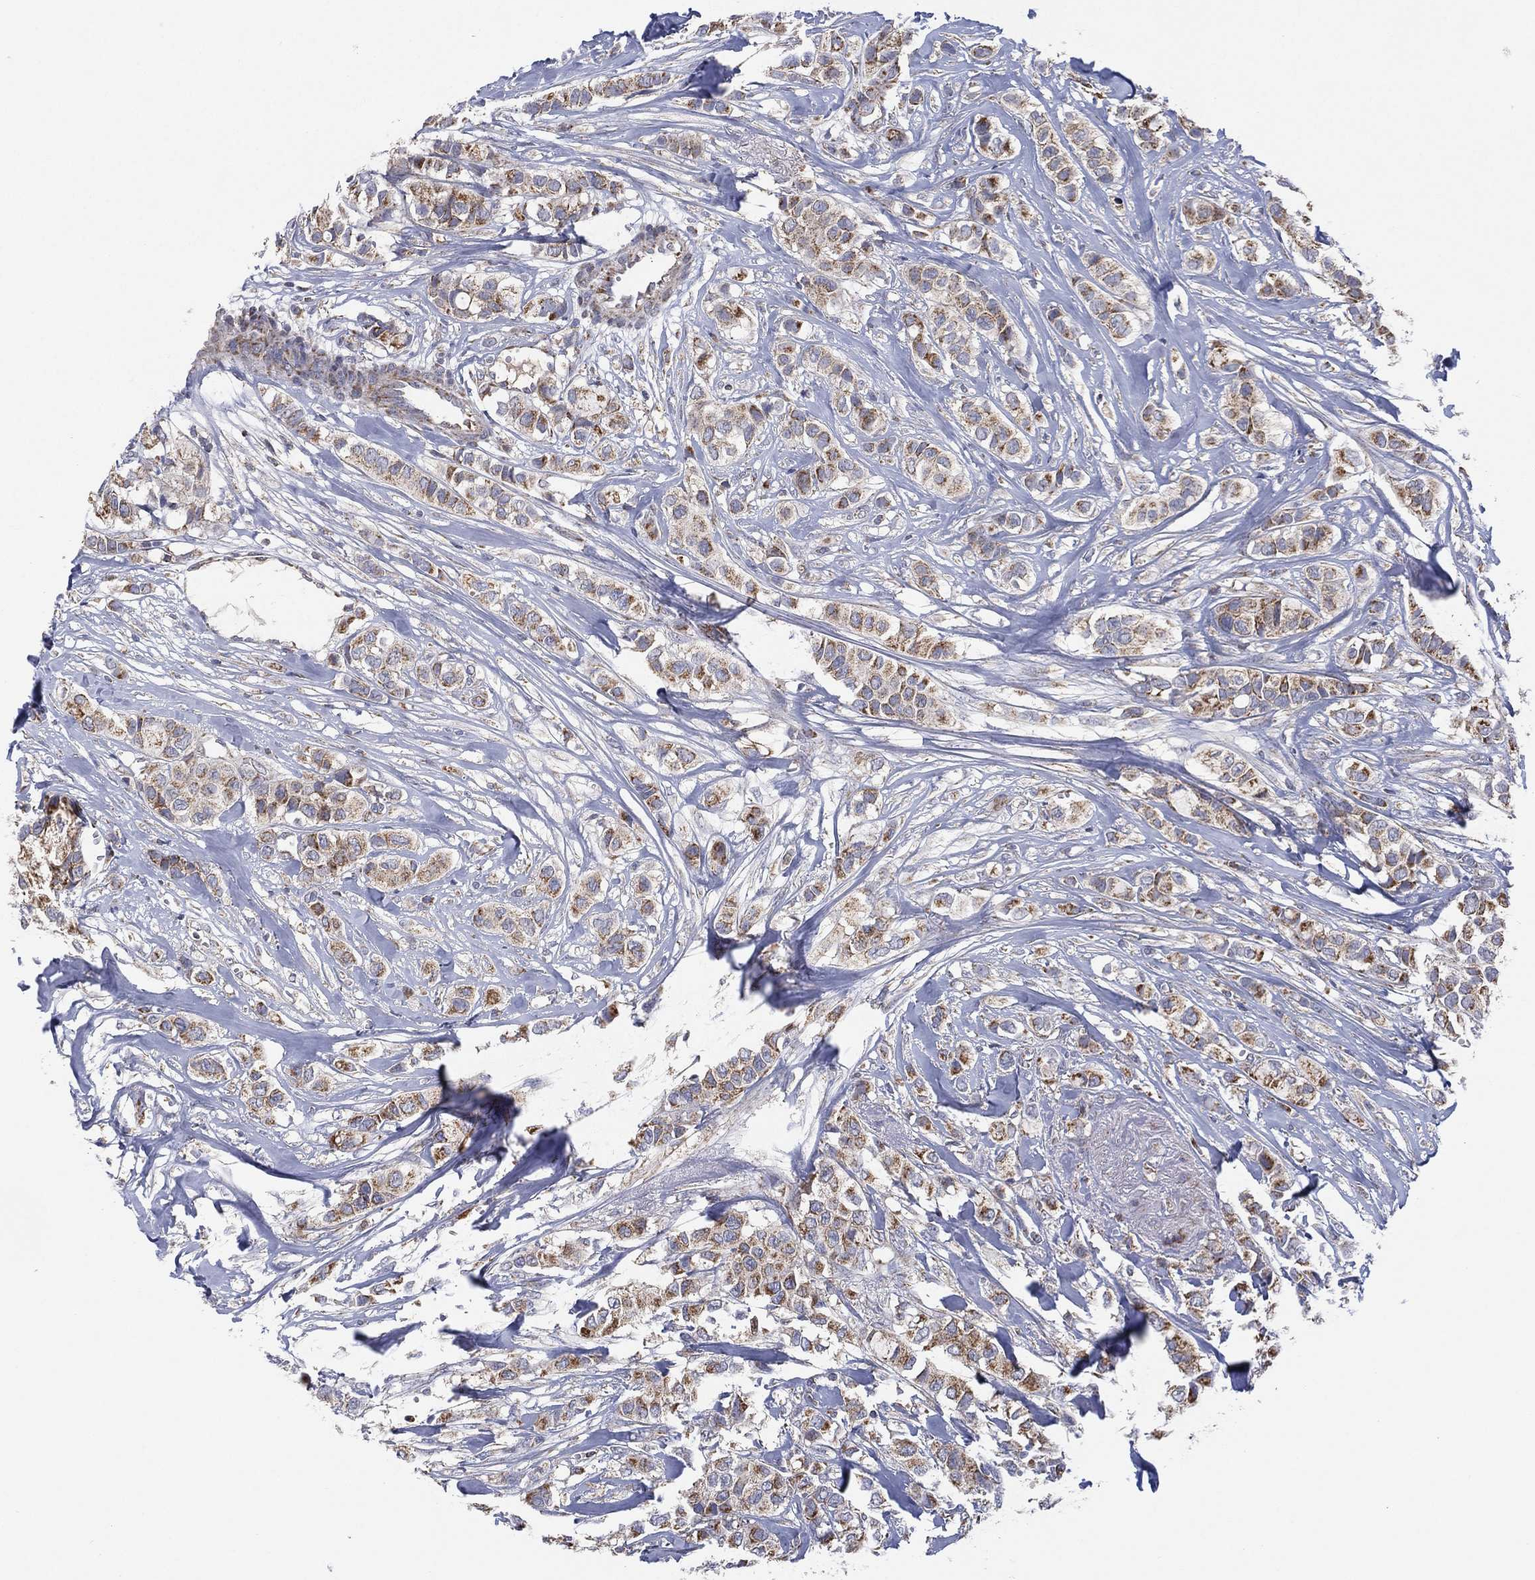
{"staining": {"intensity": "strong", "quantity": "25%-75%", "location": "cytoplasmic/membranous"}, "tissue": "breast cancer", "cell_type": "Tumor cells", "image_type": "cancer", "snomed": [{"axis": "morphology", "description": "Duct carcinoma"}, {"axis": "topography", "description": "Breast"}], "caption": "Brown immunohistochemical staining in breast cancer (infiltrating ductal carcinoma) shows strong cytoplasmic/membranous staining in approximately 25%-75% of tumor cells.", "gene": "PPP2R5A", "patient": {"sex": "female", "age": 85}}